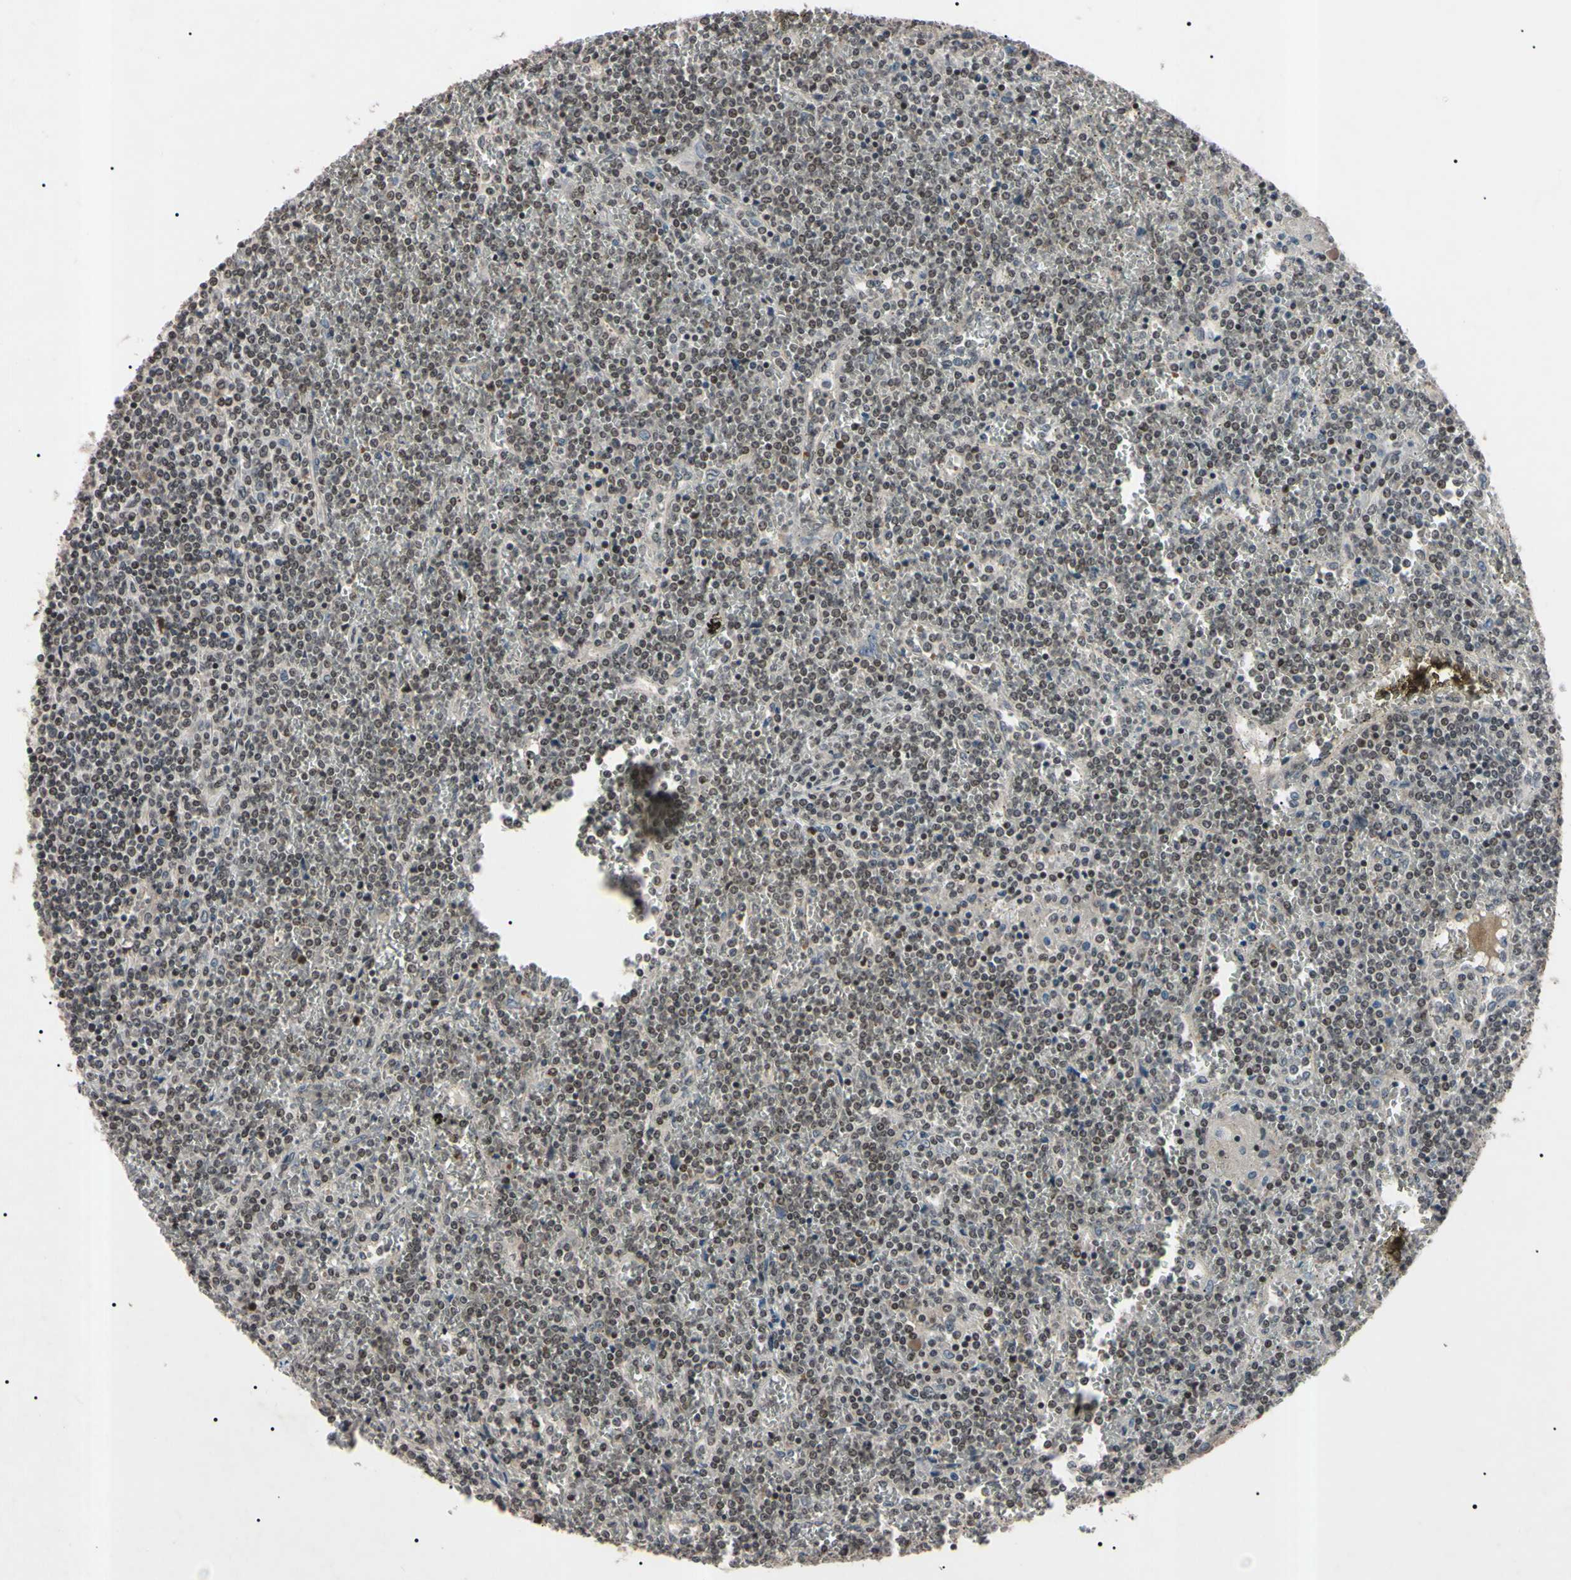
{"staining": {"intensity": "weak", "quantity": "25%-75%", "location": "nuclear"}, "tissue": "lymphoma", "cell_type": "Tumor cells", "image_type": "cancer", "snomed": [{"axis": "morphology", "description": "Malignant lymphoma, non-Hodgkin's type, Low grade"}, {"axis": "topography", "description": "Spleen"}], "caption": "Lymphoma was stained to show a protein in brown. There is low levels of weak nuclear staining in approximately 25%-75% of tumor cells.", "gene": "YY1", "patient": {"sex": "female", "age": 19}}